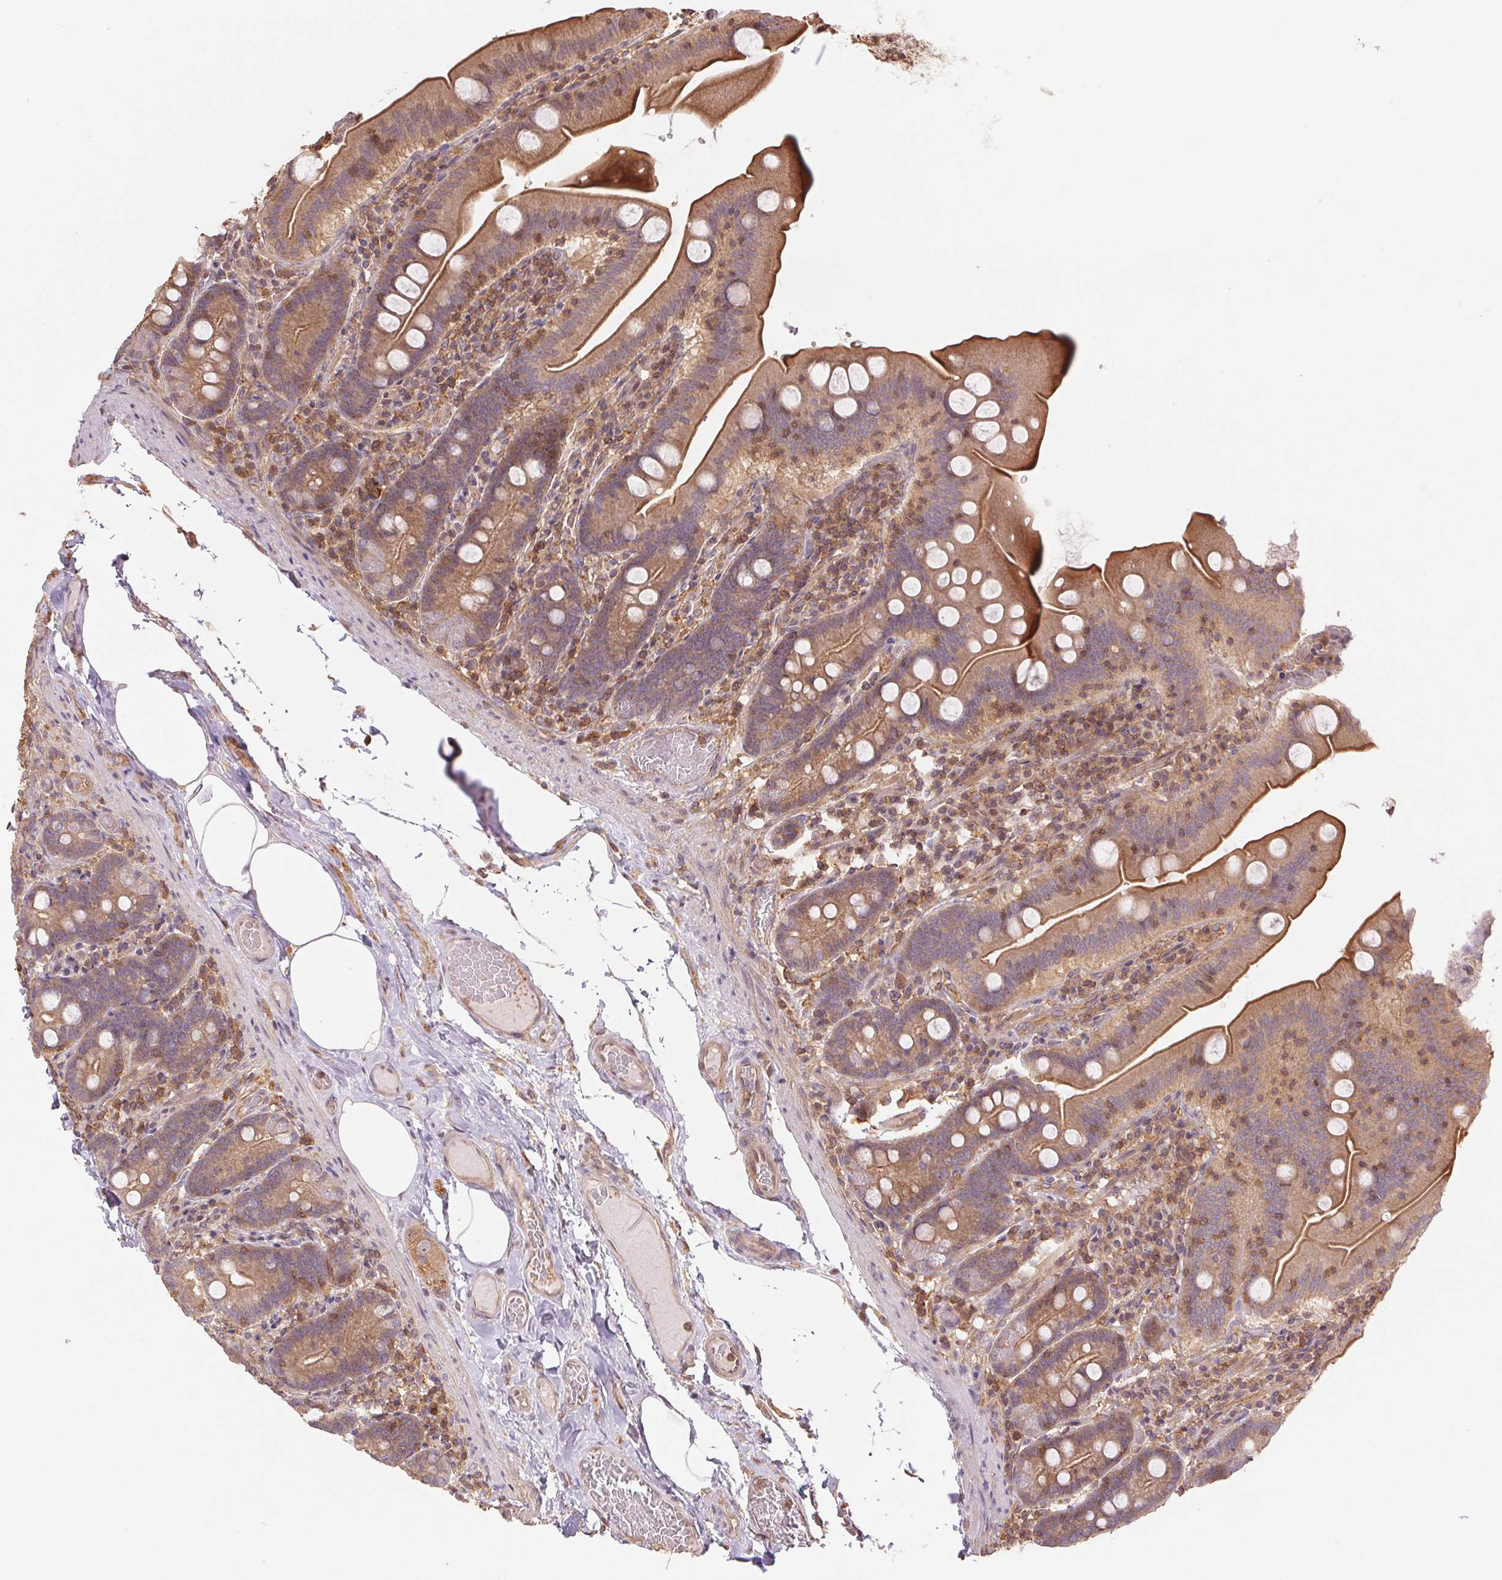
{"staining": {"intensity": "moderate", "quantity": ">75%", "location": "cytoplasmic/membranous"}, "tissue": "small intestine", "cell_type": "Glandular cells", "image_type": "normal", "snomed": [{"axis": "morphology", "description": "Normal tissue, NOS"}, {"axis": "topography", "description": "Small intestine"}], "caption": "DAB (3,3'-diaminobenzidine) immunohistochemical staining of benign small intestine reveals moderate cytoplasmic/membranous protein expression in approximately >75% of glandular cells.", "gene": "TUBA1A", "patient": {"sex": "male", "age": 37}}